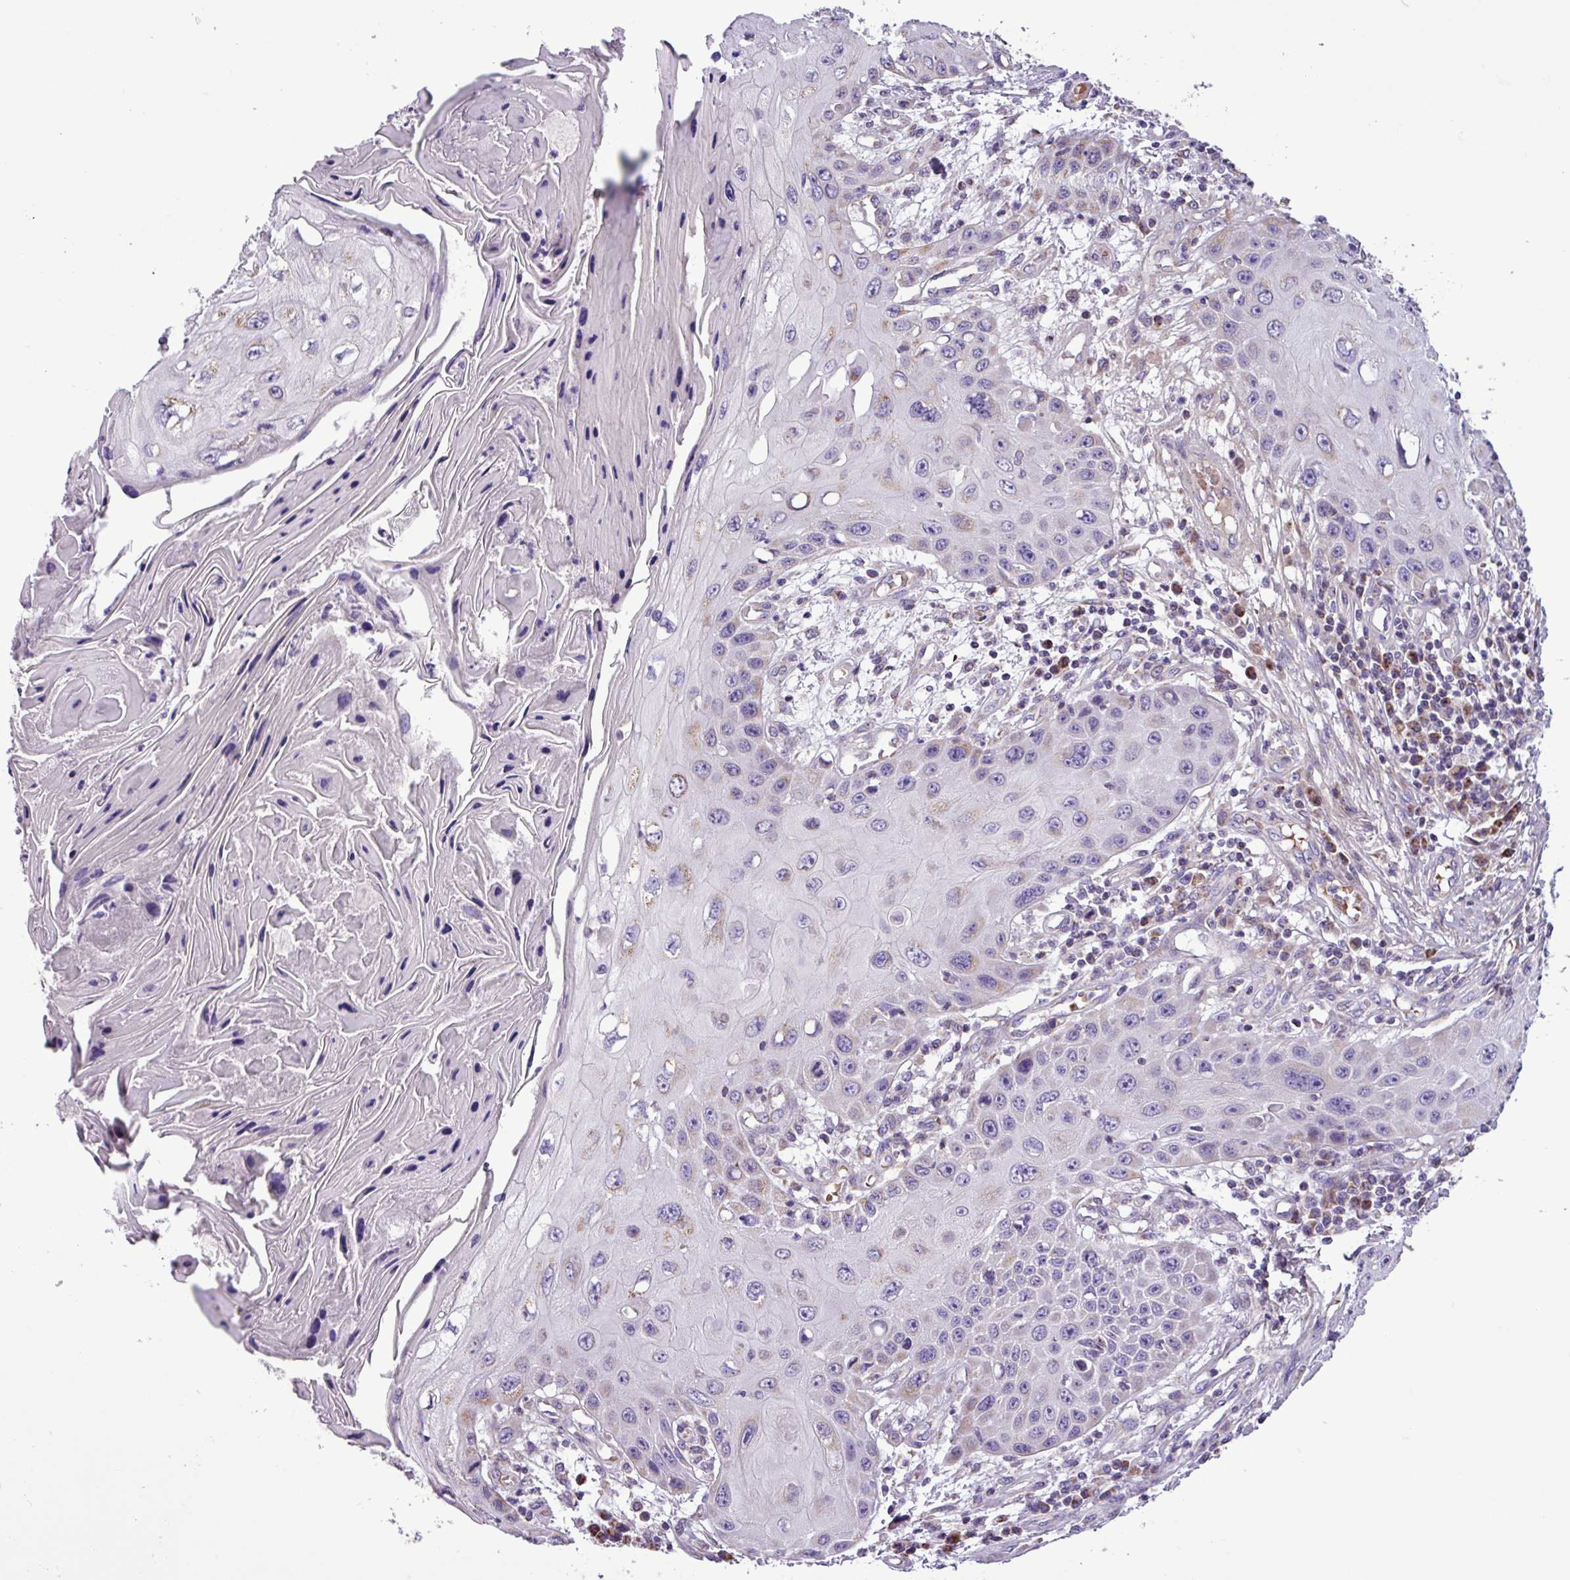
{"staining": {"intensity": "moderate", "quantity": "<25%", "location": "cytoplasmic/membranous"}, "tissue": "skin cancer", "cell_type": "Tumor cells", "image_type": "cancer", "snomed": [{"axis": "morphology", "description": "Squamous cell carcinoma, NOS"}, {"axis": "topography", "description": "Skin"}, {"axis": "topography", "description": "Vulva"}], "caption": "This photomicrograph displays IHC staining of human skin cancer, with low moderate cytoplasmic/membranous staining in approximately <25% of tumor cells.", "gene": "FAM183A", "patient": {"sex": "female", "age": 44}}